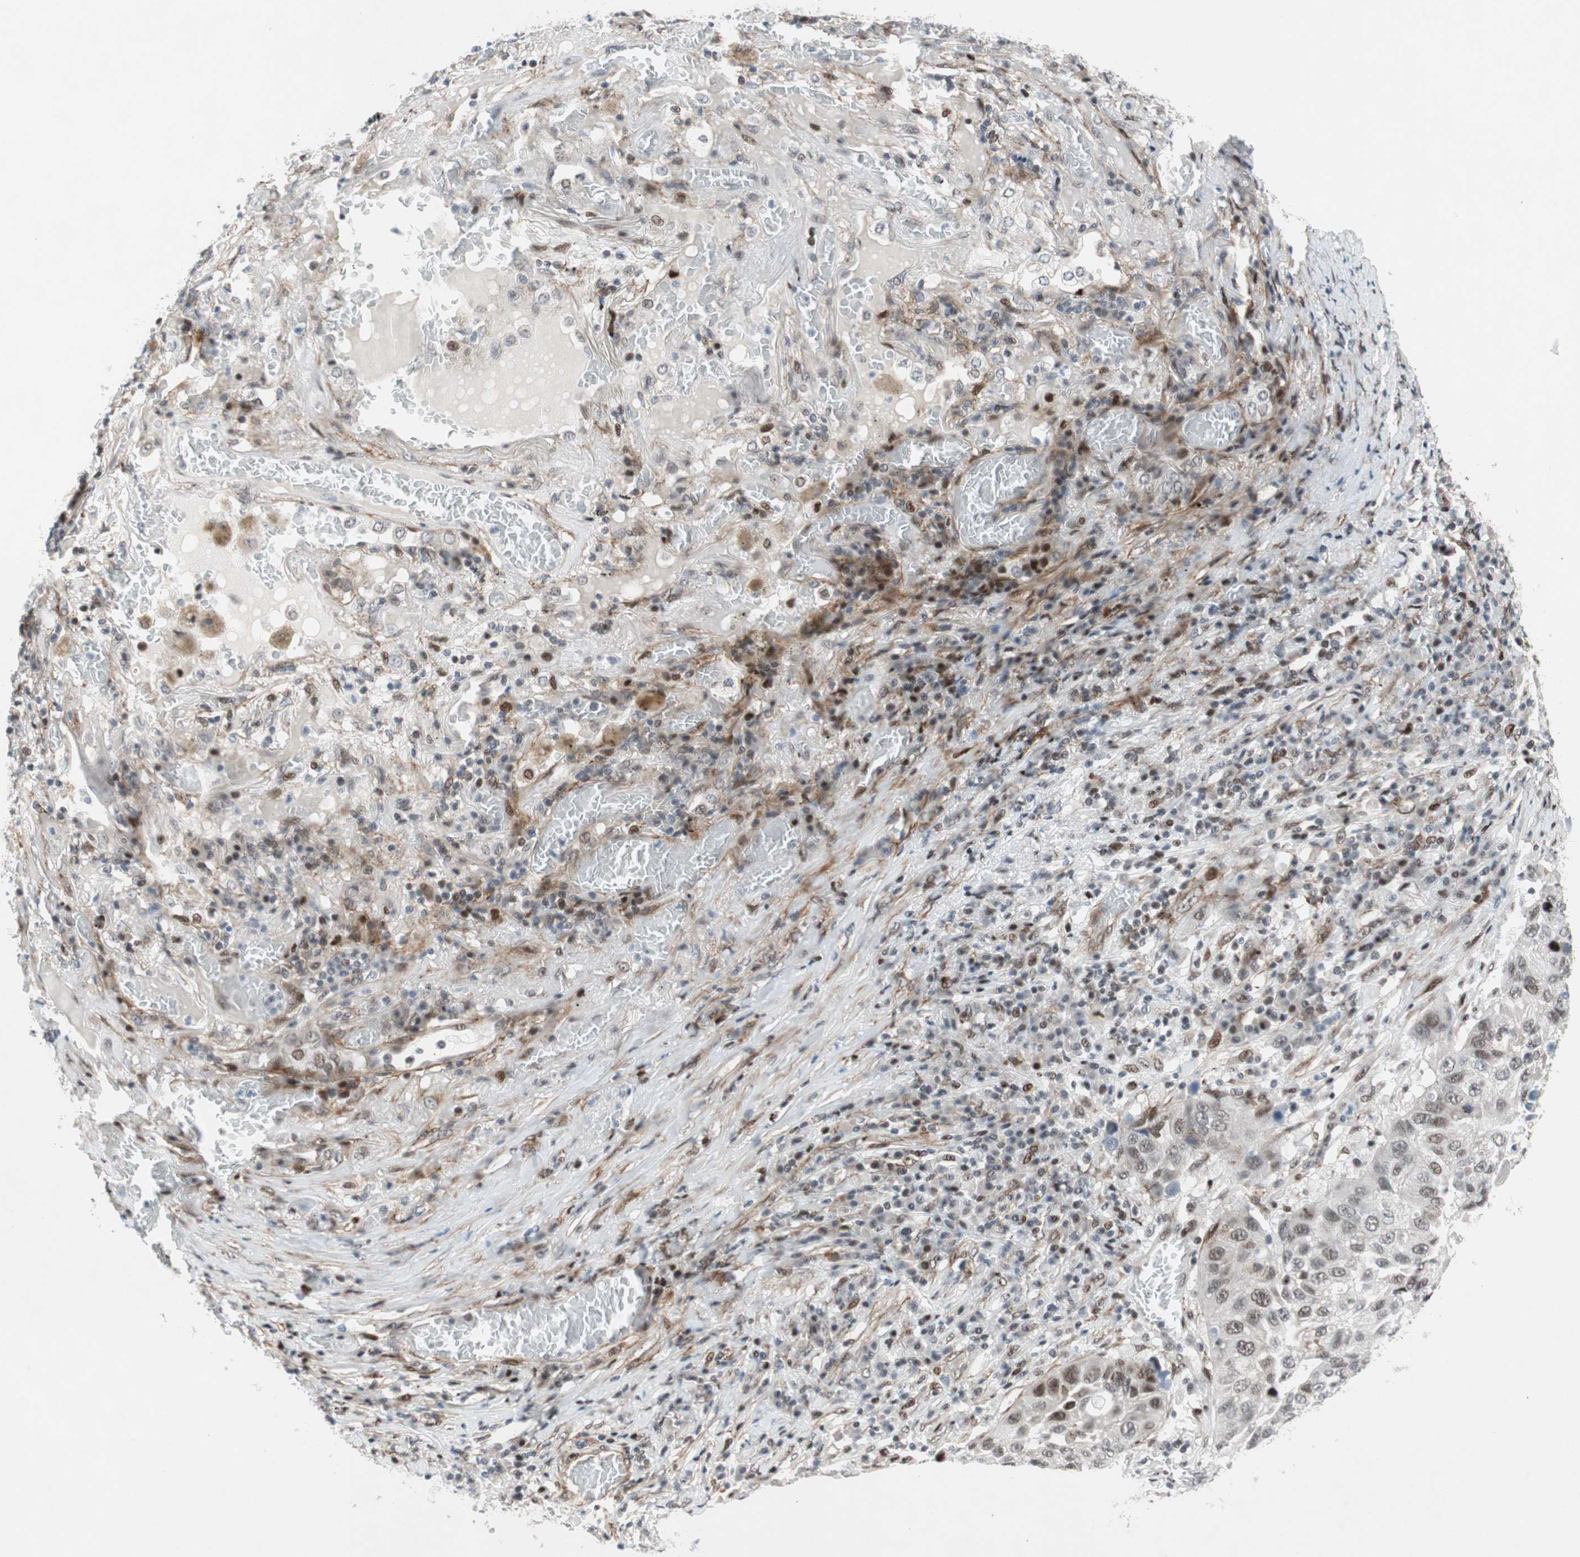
{"staining": {"intensity": "moderate", "quantity": "25%-75%", "location": "nuclear"}, "tissue": "lung cancer", "cell_type": "Tumor cells", "image_type": "cancer", "snomed": [{"axis": "morphology", "description": "Squamous cell carcinoma, NOS"}, {"axis": "topography", "description": "Lung"}], "caption": "Immunohistochemical staining of lung squamous cell carcinoma demonstrates medium levels of moderate nuclear expression in about 25%-75% of tumor cells. (DAB (3,3'-diaminobenzidine) = brown stain, brightfield microscopy at high magnification).", "gene": "FBXO44", "patient": {"sex": "male", "age": 57}}